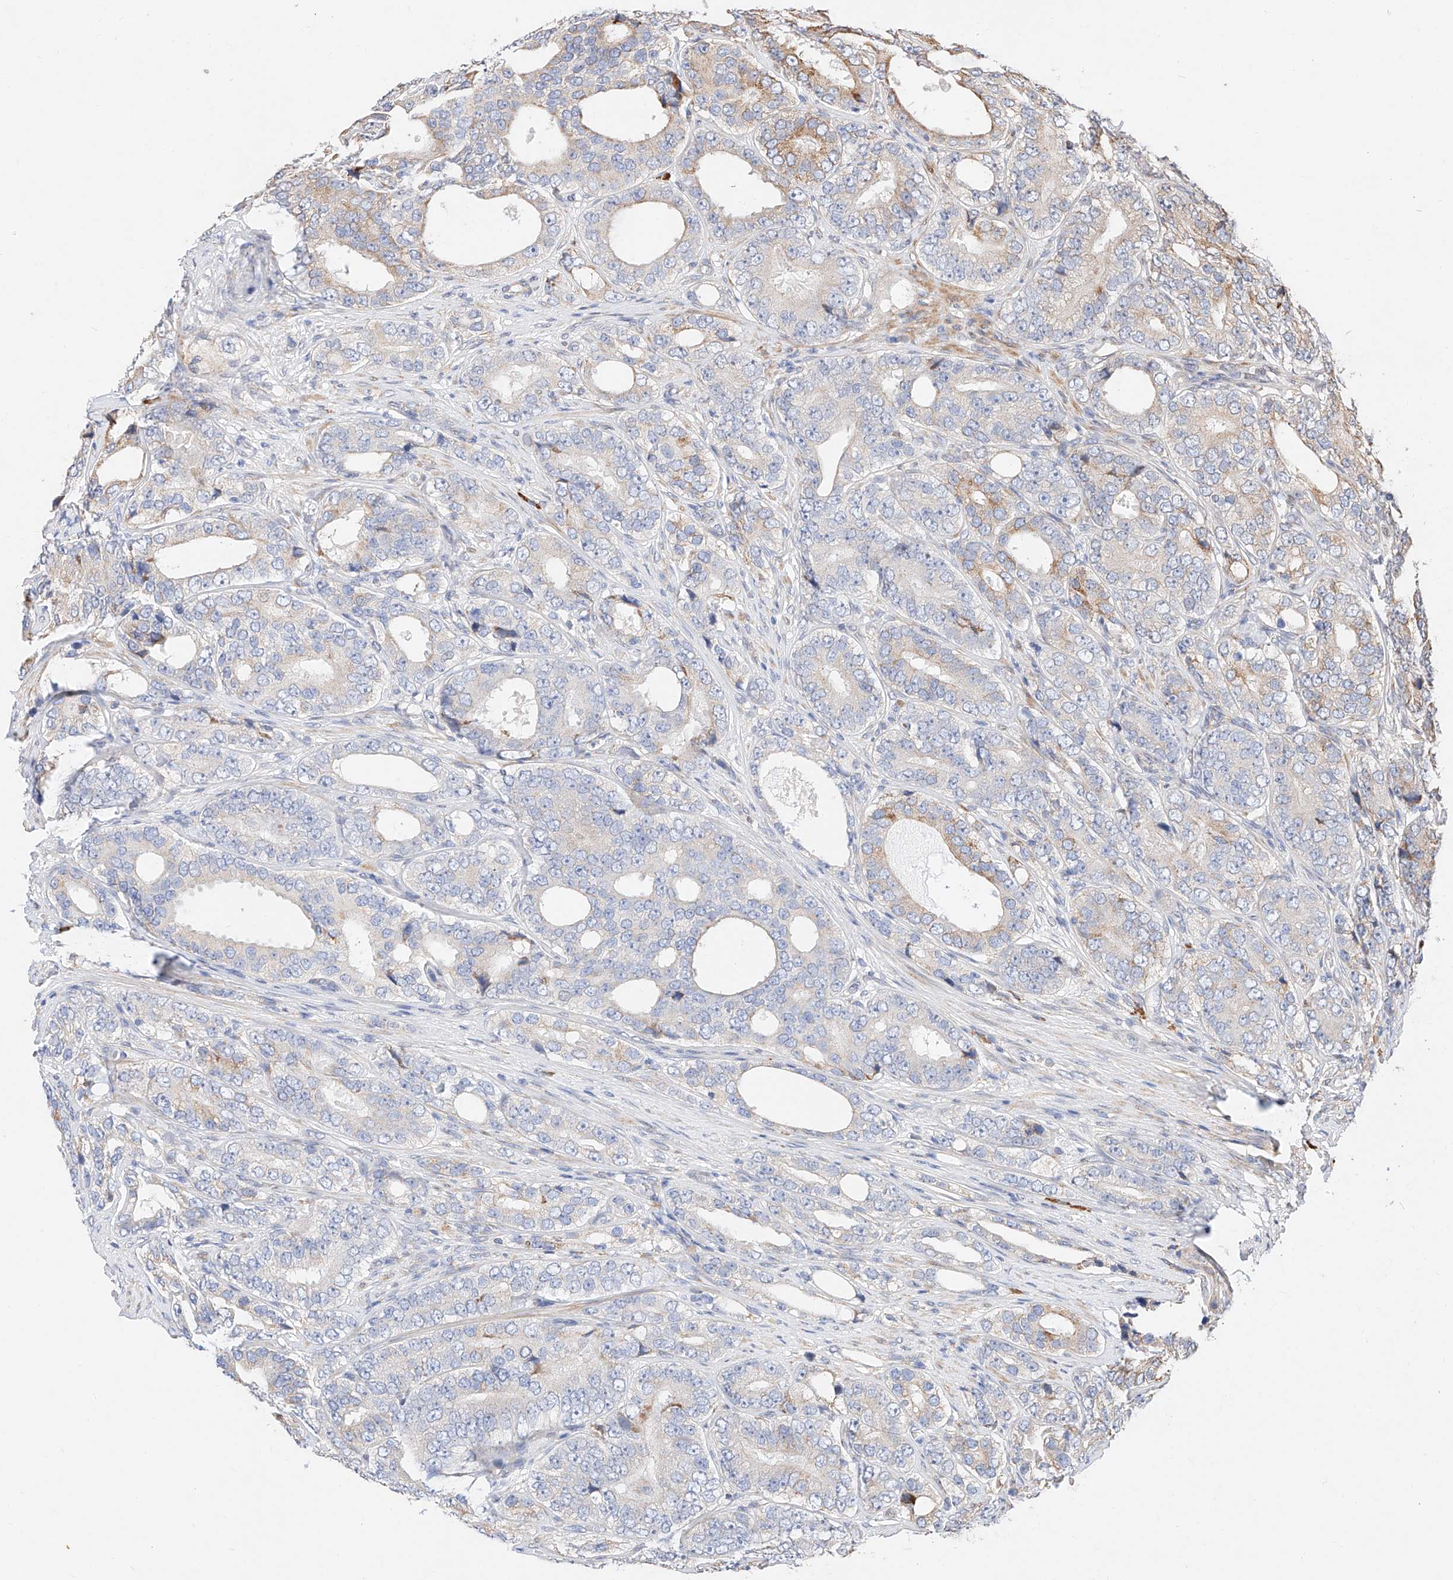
{"staining": {"intensity": "weak", "quantity": "<25%", "location": "cytoplasmic/membranous"}, "tissue": "prostate cancer", "cell_type": "Tumor cells", "image_type": "cancer", "snomed": [{"axis": "morphology", "description": "Adenocarcinoma, High grade"}, {"axis": "topography", "description": "Prostate"}], "caption": "This is an immunohistochemistry (IHC) photomicrograph of human prostate cancer. There is no expression in tumor cells.", "gene": "ATP9B", "patient": {"sex": "male", "age": 56}}